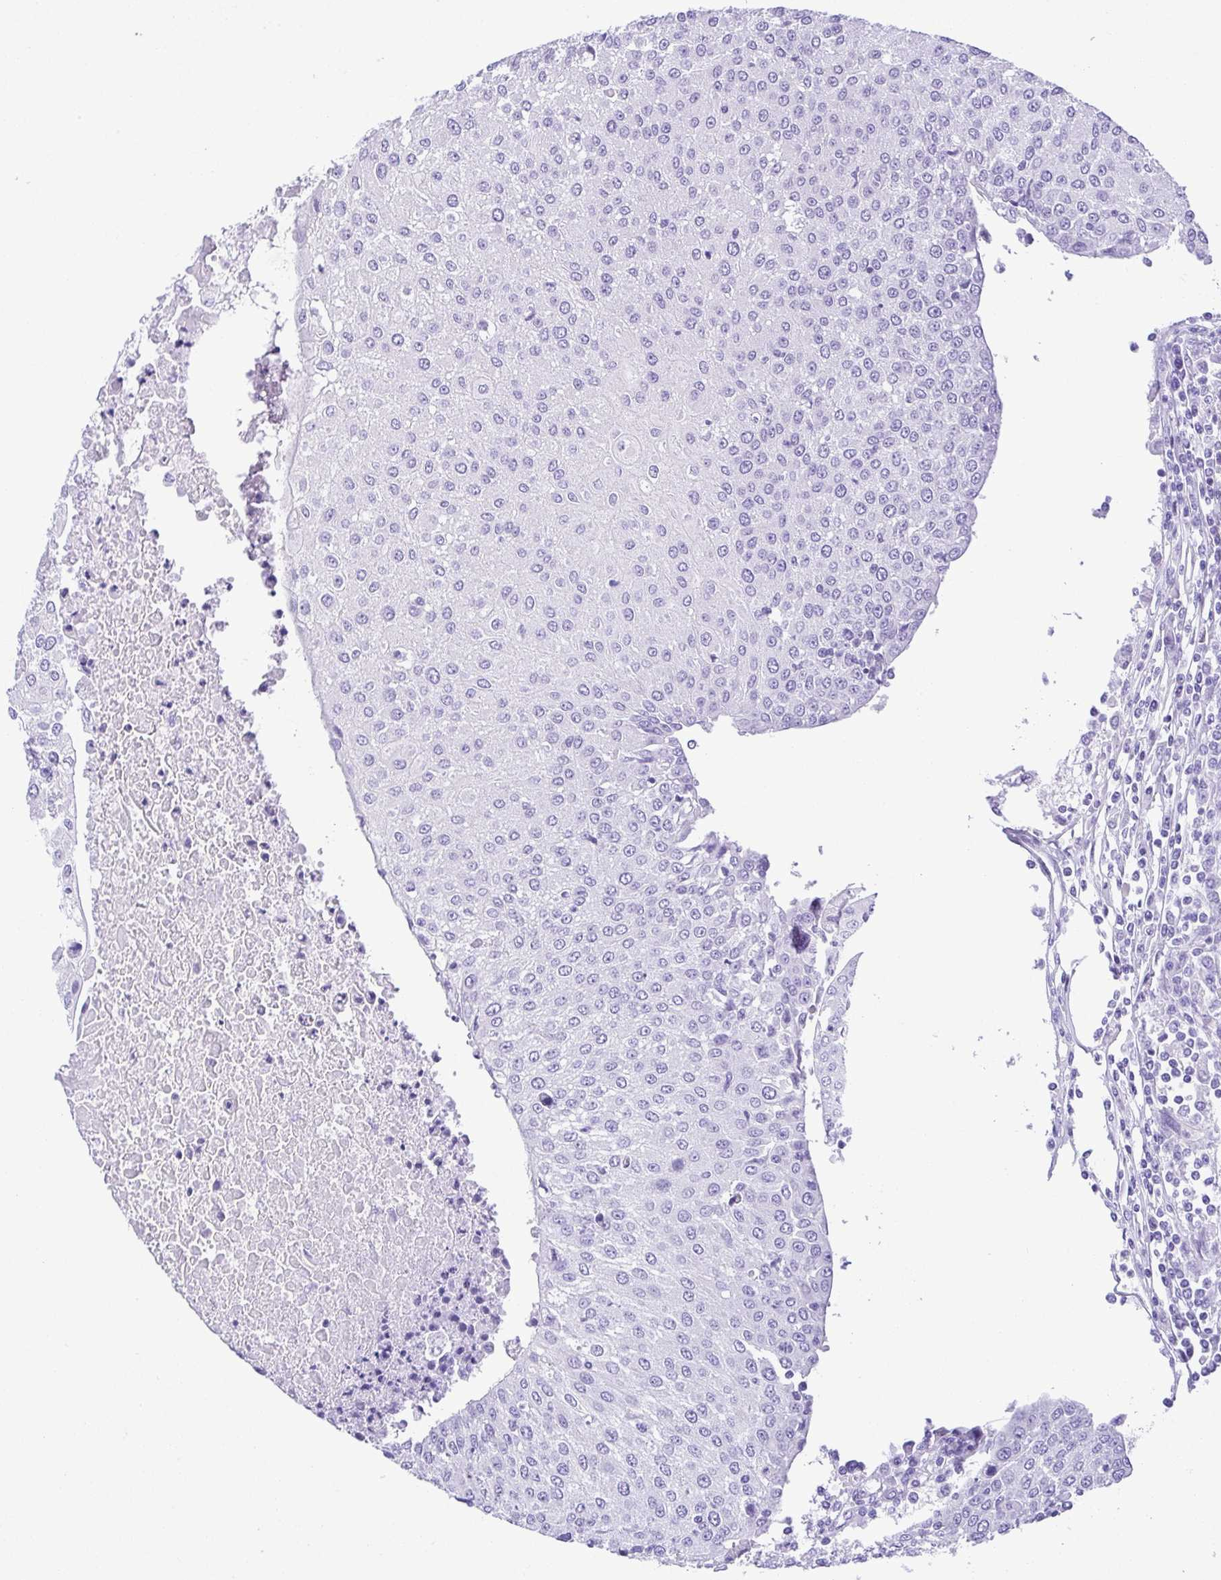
{"staining": {"intensity": "negative", "quantity": "none", "location": "none"}, "tissue": "urothelial cancer", "cell_type": "Tumor cells", "image_type": "cancer", "snomed": [{"axis": "morphology", "description": "Urothelial carcinoma, High grade"}, {"axis": "topography", "description": "Urinary bladder"}], "caption": "Immunohistochemistry (IHC) of high-grade urothelial carcinoma demonstrates no expression in tumor cells.", "gene": "CDSN", "patient": {"sex": "female", "age": 85}}